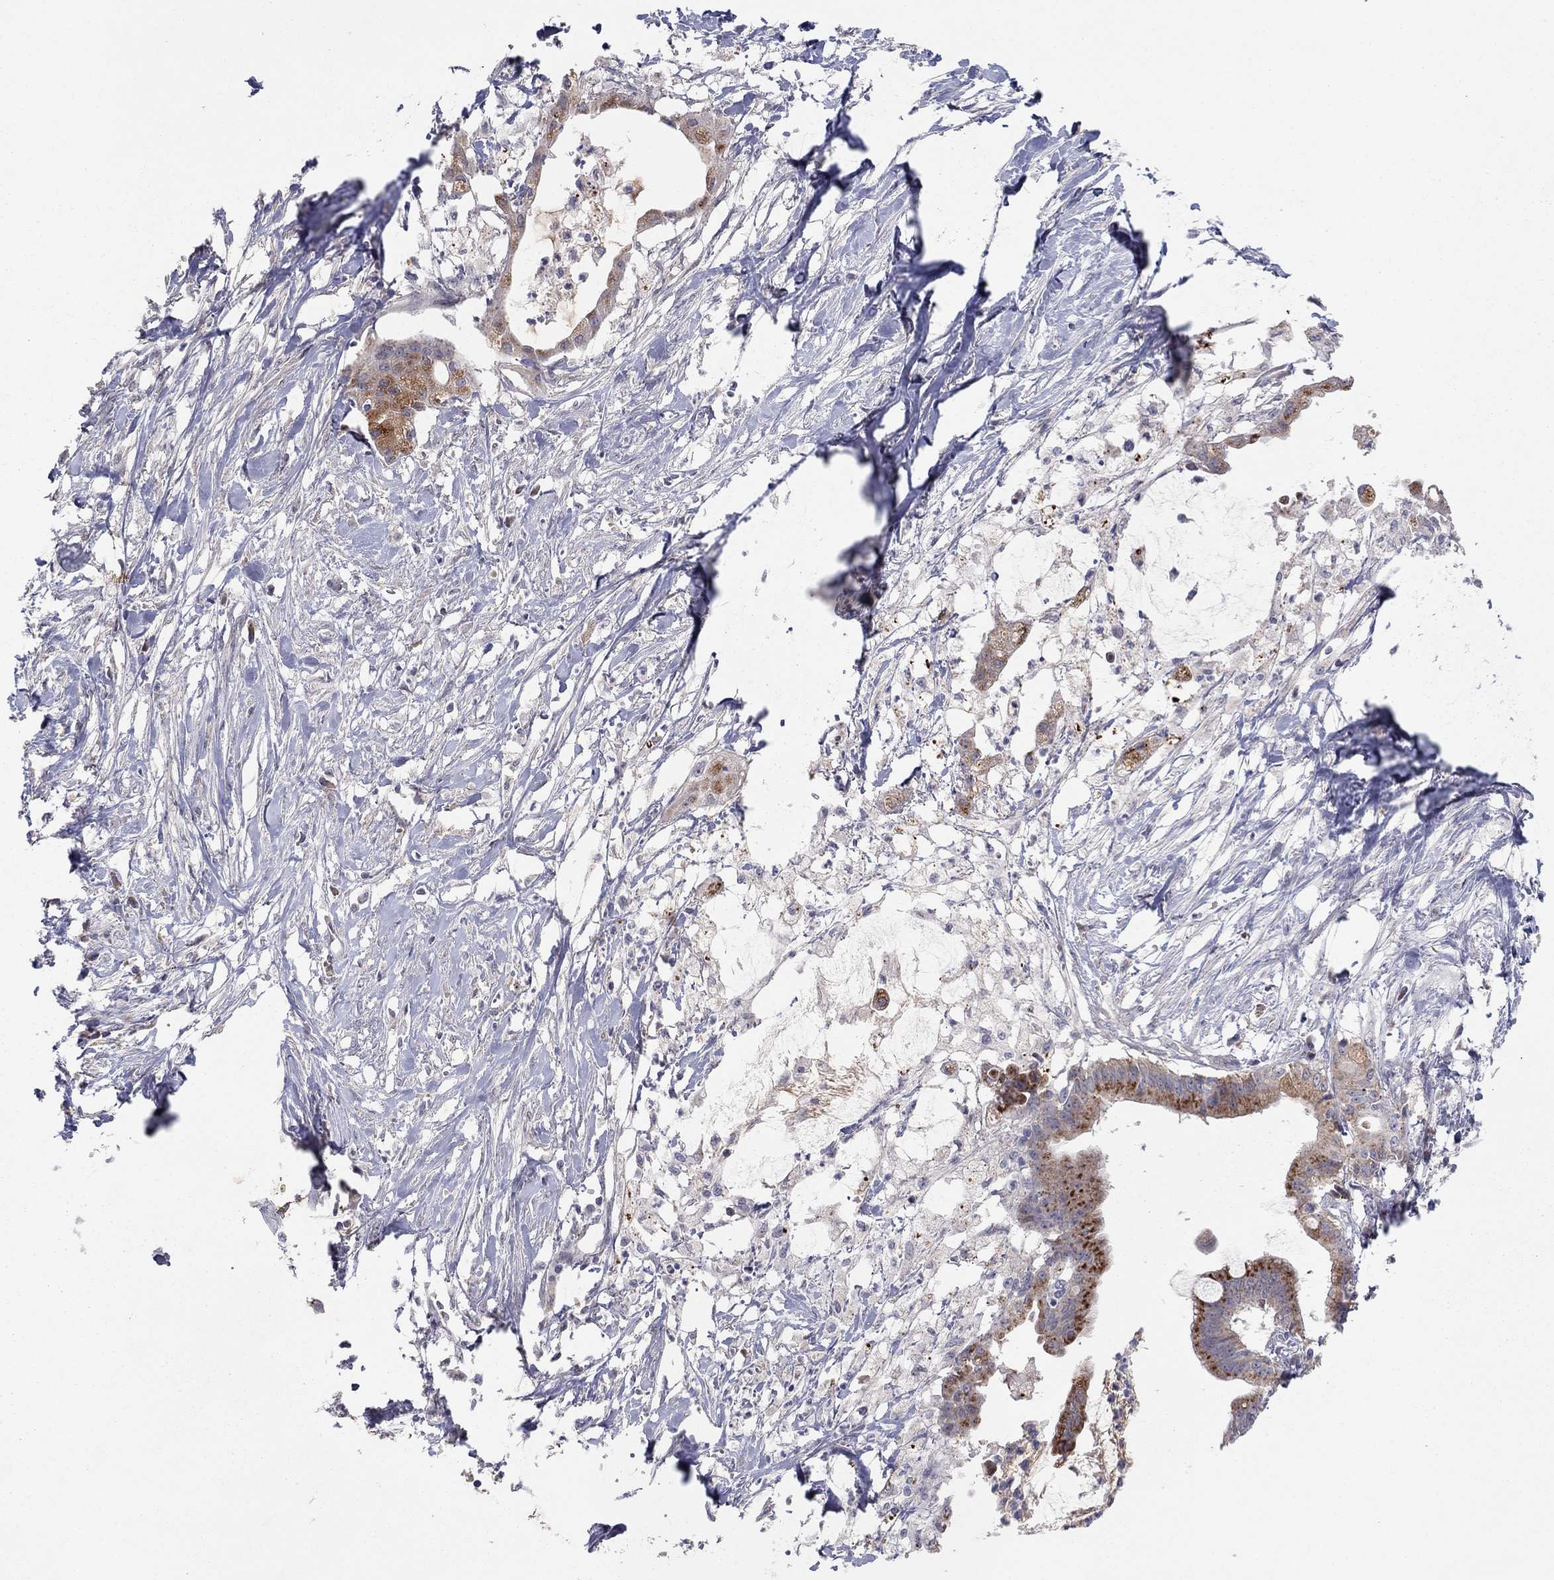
{"staining": {"intensity": "moderate", "quantity": "<25%", "location": "cytoplasmic/membranous"}, "tissue": "pancreatic cancer", "cell_type": "Tumor cells", "image_type": "cancer", "snomed": [{"axis": "morphology", "description": "Normal tissue, NOS"}, {"axis": "morphology", "description": "Adenocarcinoma, NOS"}, {"axis": "topography", "description": "Pancreas"}], "caption": "Brown immunohistochemical staining in human pancreatic cancer exhibits moderate cytoplasmic/membranous staining in approximately <25% of tumor cells. Nuclei are stained in blue.", "gene": "CRACDL", "patient": {"sex": "female", "age": 58}}